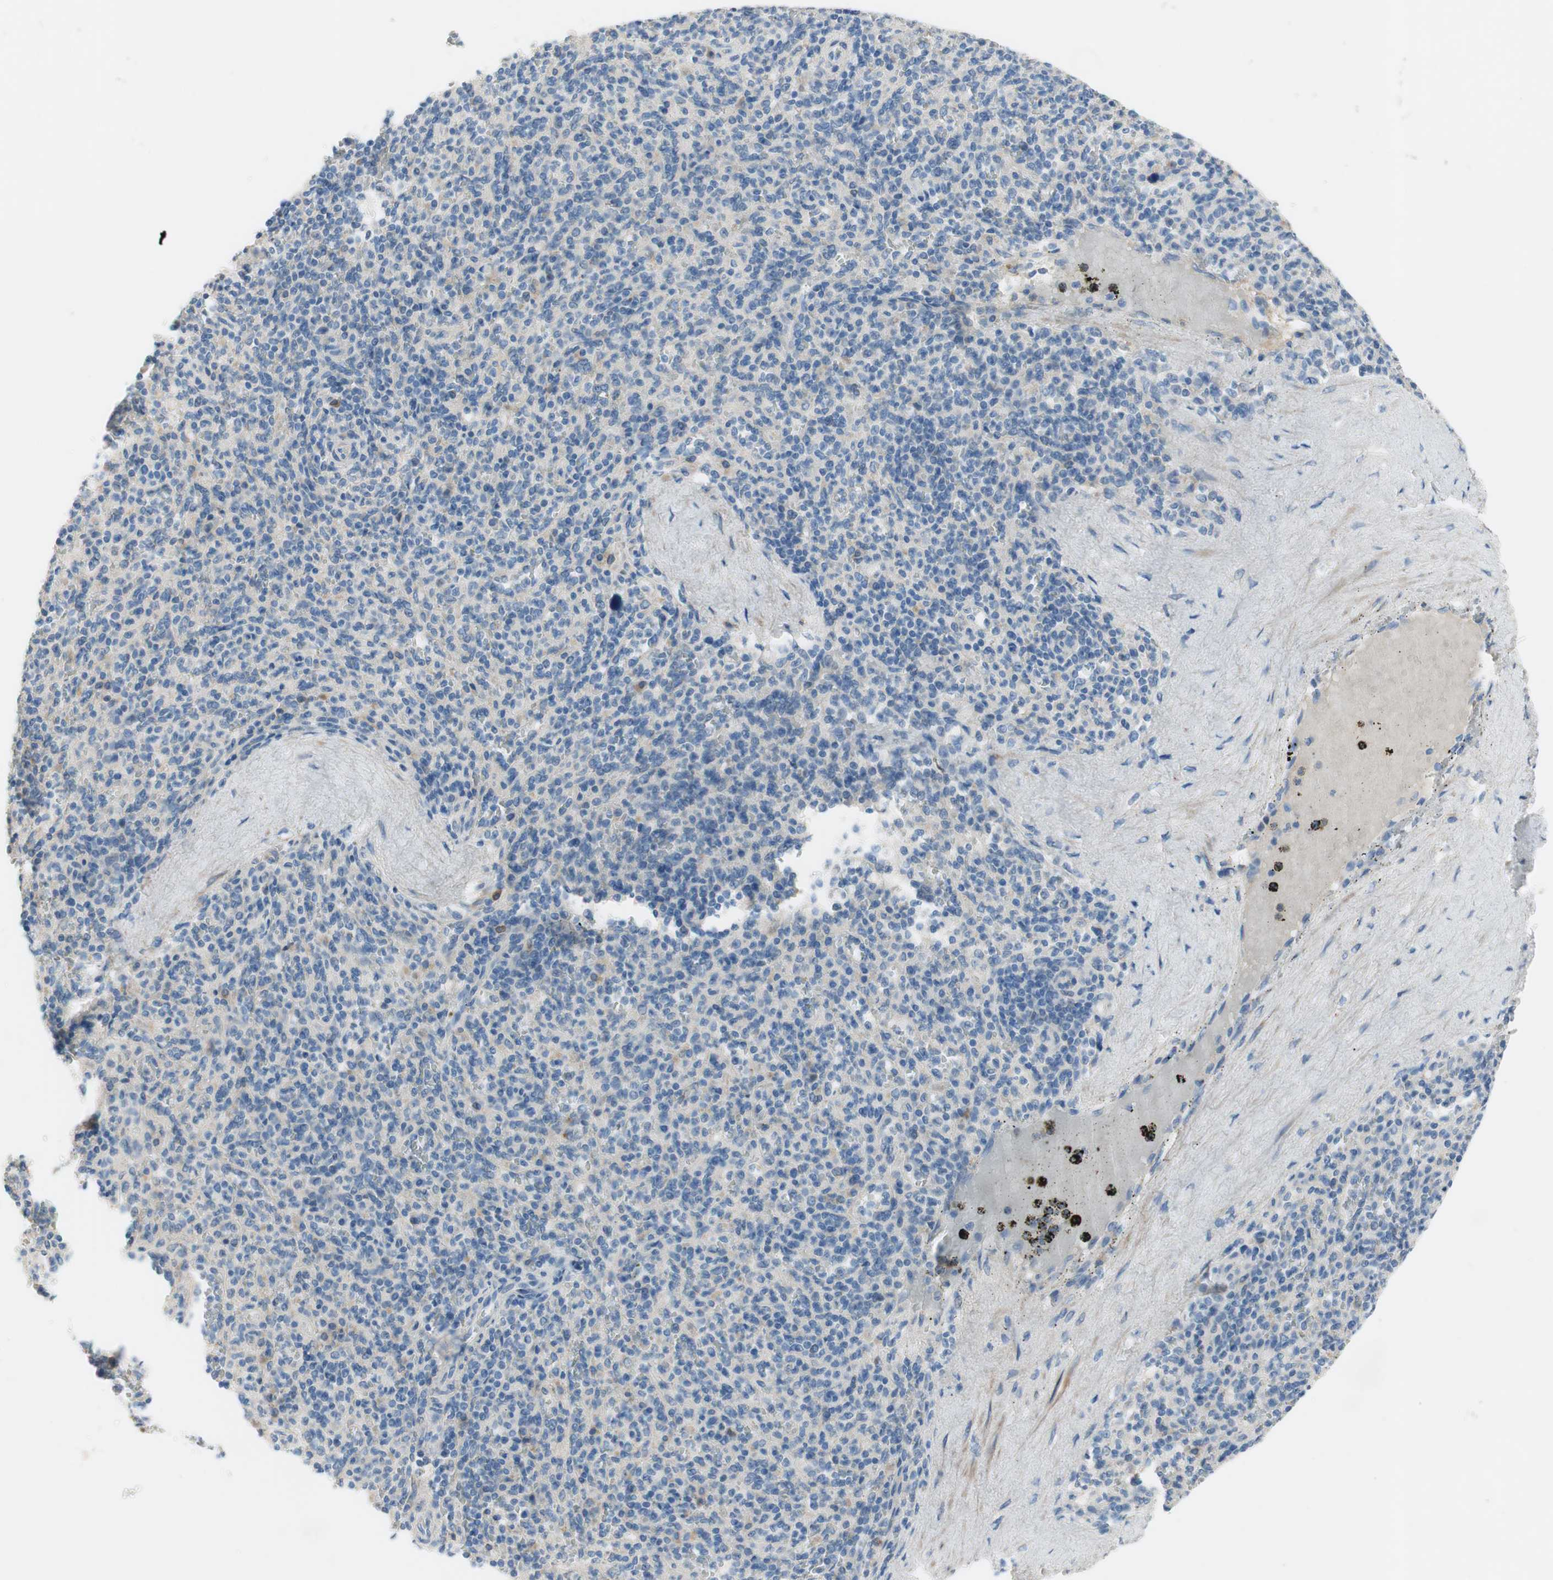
{"staining": {"intensity": "negative", "quantity": "none", "location": "none"}, "tissue": "spleen", "cell_type": "Cells in red pulp", "image_type": "normal", "snomed": [{"axis": "morphology", "description": "Normal tissue, NOS"}, {"axis": "topography", "description": "Spleen"}], "caption": "DAB immunohistochemical staining of normal spleen demonstrates no significant staining in cells in red pulp. (Stains: DAB (3,3'-diaminobenzidine) immunohistochemistry (IHC) with hematoxylin counter stain, Microscopy: brightfield microscopy at high magnification).", "gene": "FDFT1", "patient": {"sex": "male", "age": 36}}